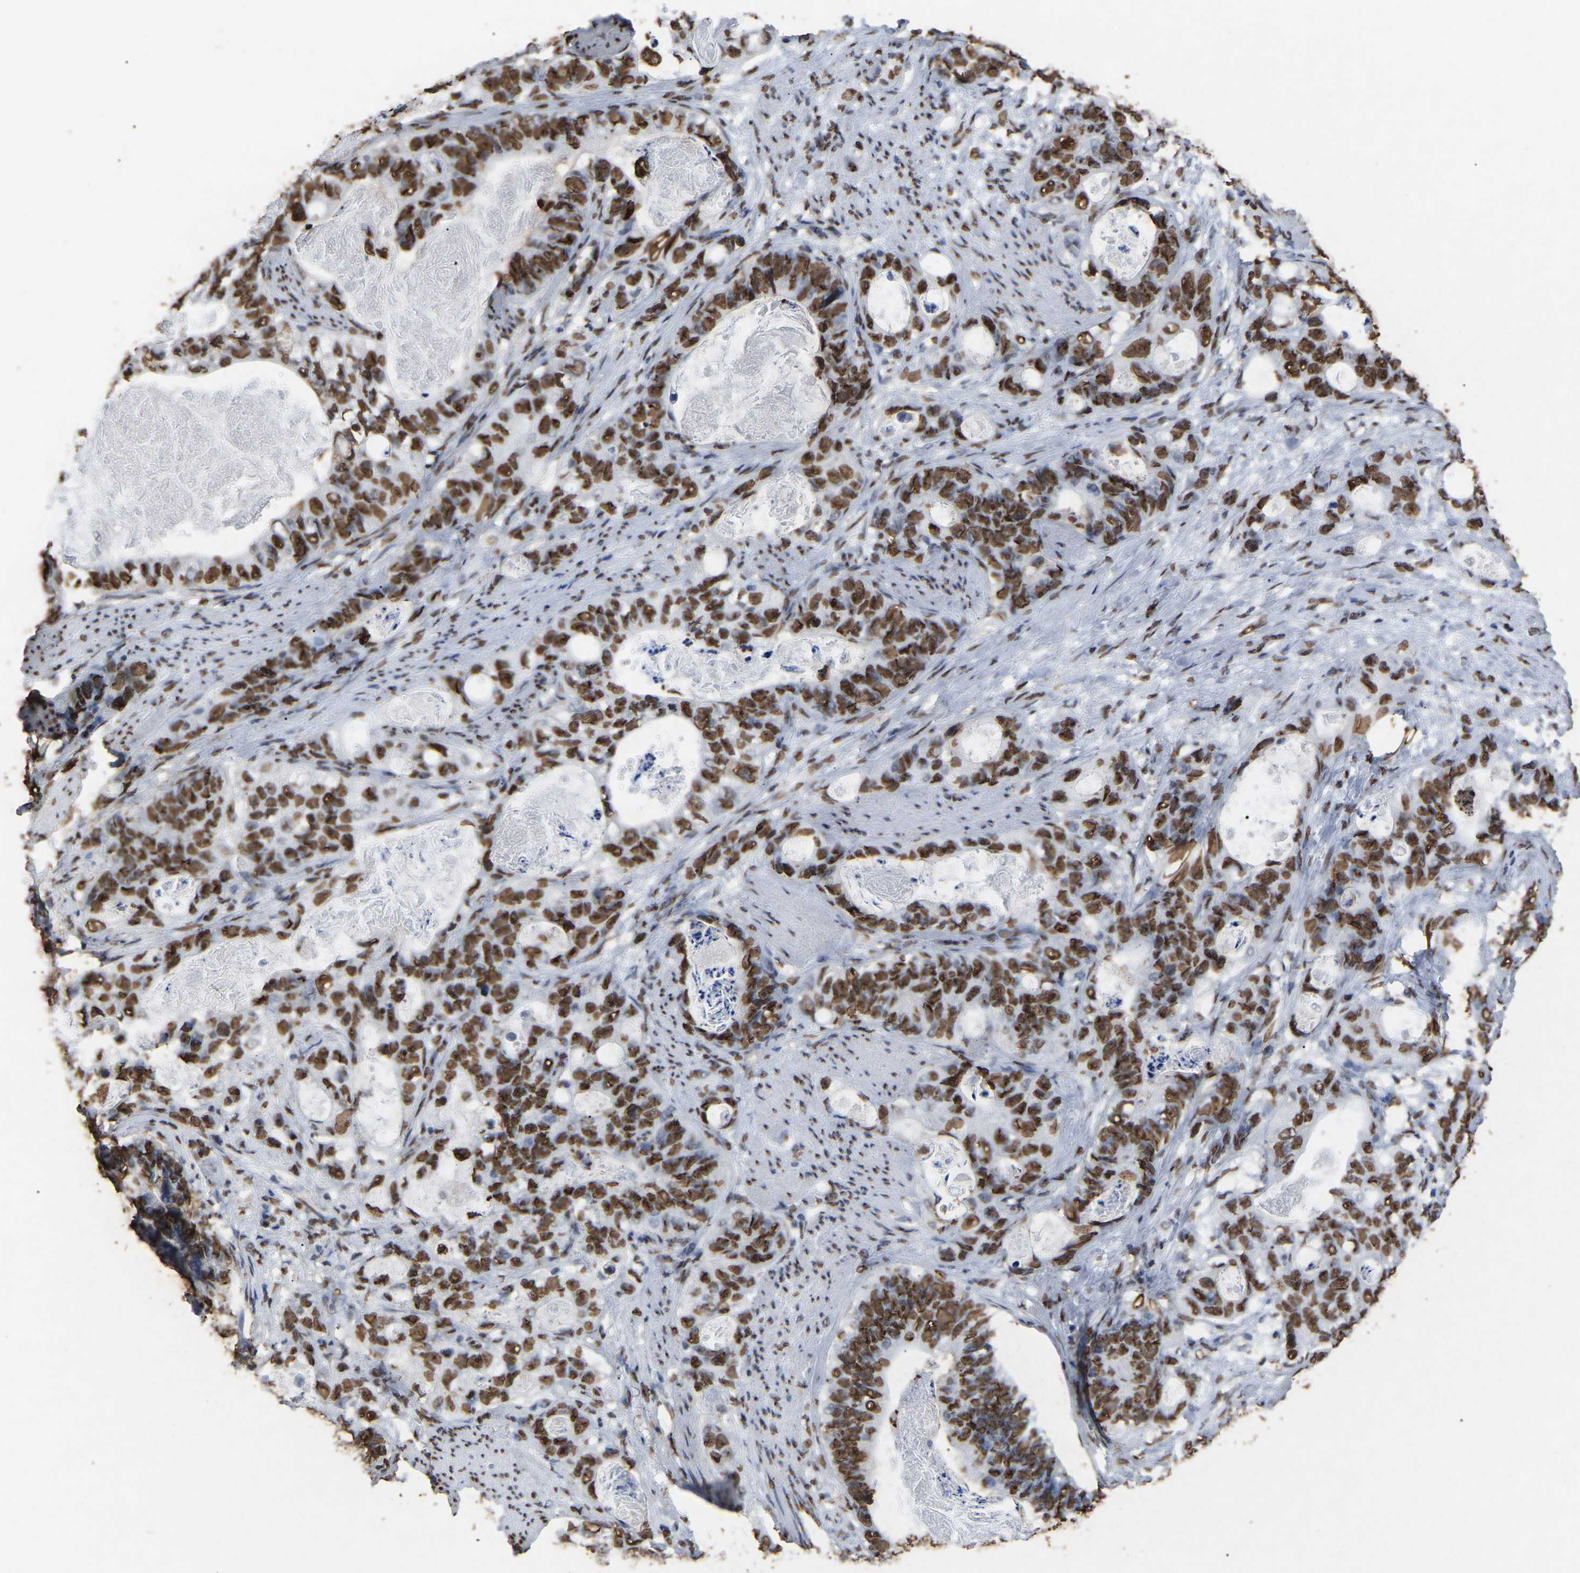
{"staining": {"intensity": "strong", "quantity": ">75%", "location": "nuclear"}, "tissue": "stomach cancer", "cell_type": "Tumor cells", "image_type": "cancer", "snomed": [{"axis": "morphology", "description": "Normal tissue, NOS"}, {"axis": "morphology", "description": "Adenocarcinoma, NOS"}, {"axis": "topography", "description": "Stomach"}], "caption": "Approximately >75% of tumor cells in human stomach cancer demonstrate strong nuclear protein expression as visualized by brown immunohistochemical staining.", "gene": "RBL2", "patient": {"sex": "female", "age": 89}}